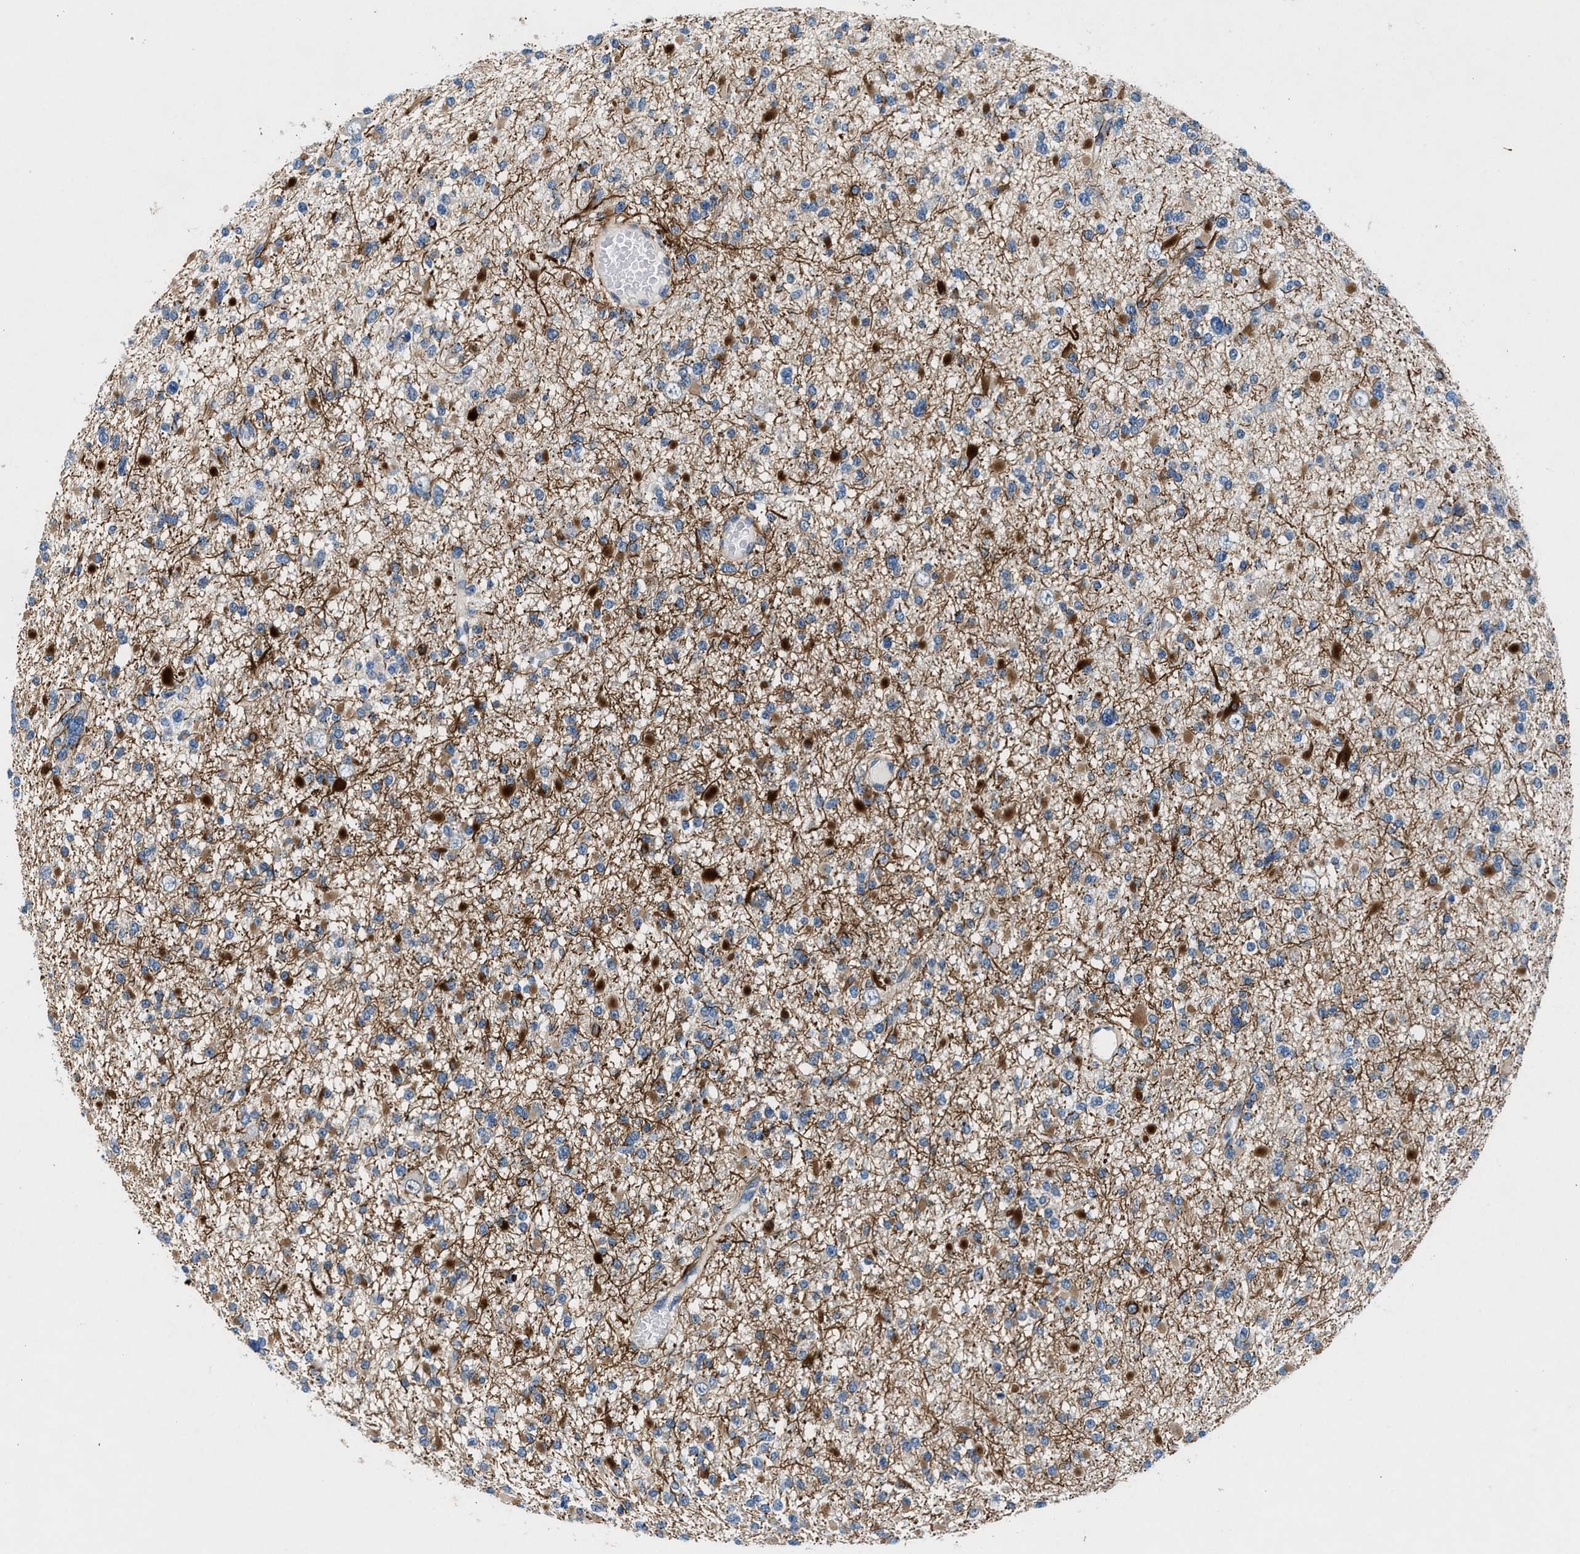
{"staining": {"intensity": "moderate", "quantity": "<25%", "location": "cytoplasmic/membranous"}, "tissue": "glioma", "cell_type": "Tumor cells", "image_type": "cancer", "snomed": [{"axis": "morphology", "description": "Glioma, malignant, Low grade"}, {"axis": "topography", "description": "Brain"}], "caption": "Protein staining of glioma tissue reveals moderate cytoplasmic/membranous positivity in approximately <25% of tumor cells.", "gene": "COPS2", "patient": {"sex": "female", "age": 22}}